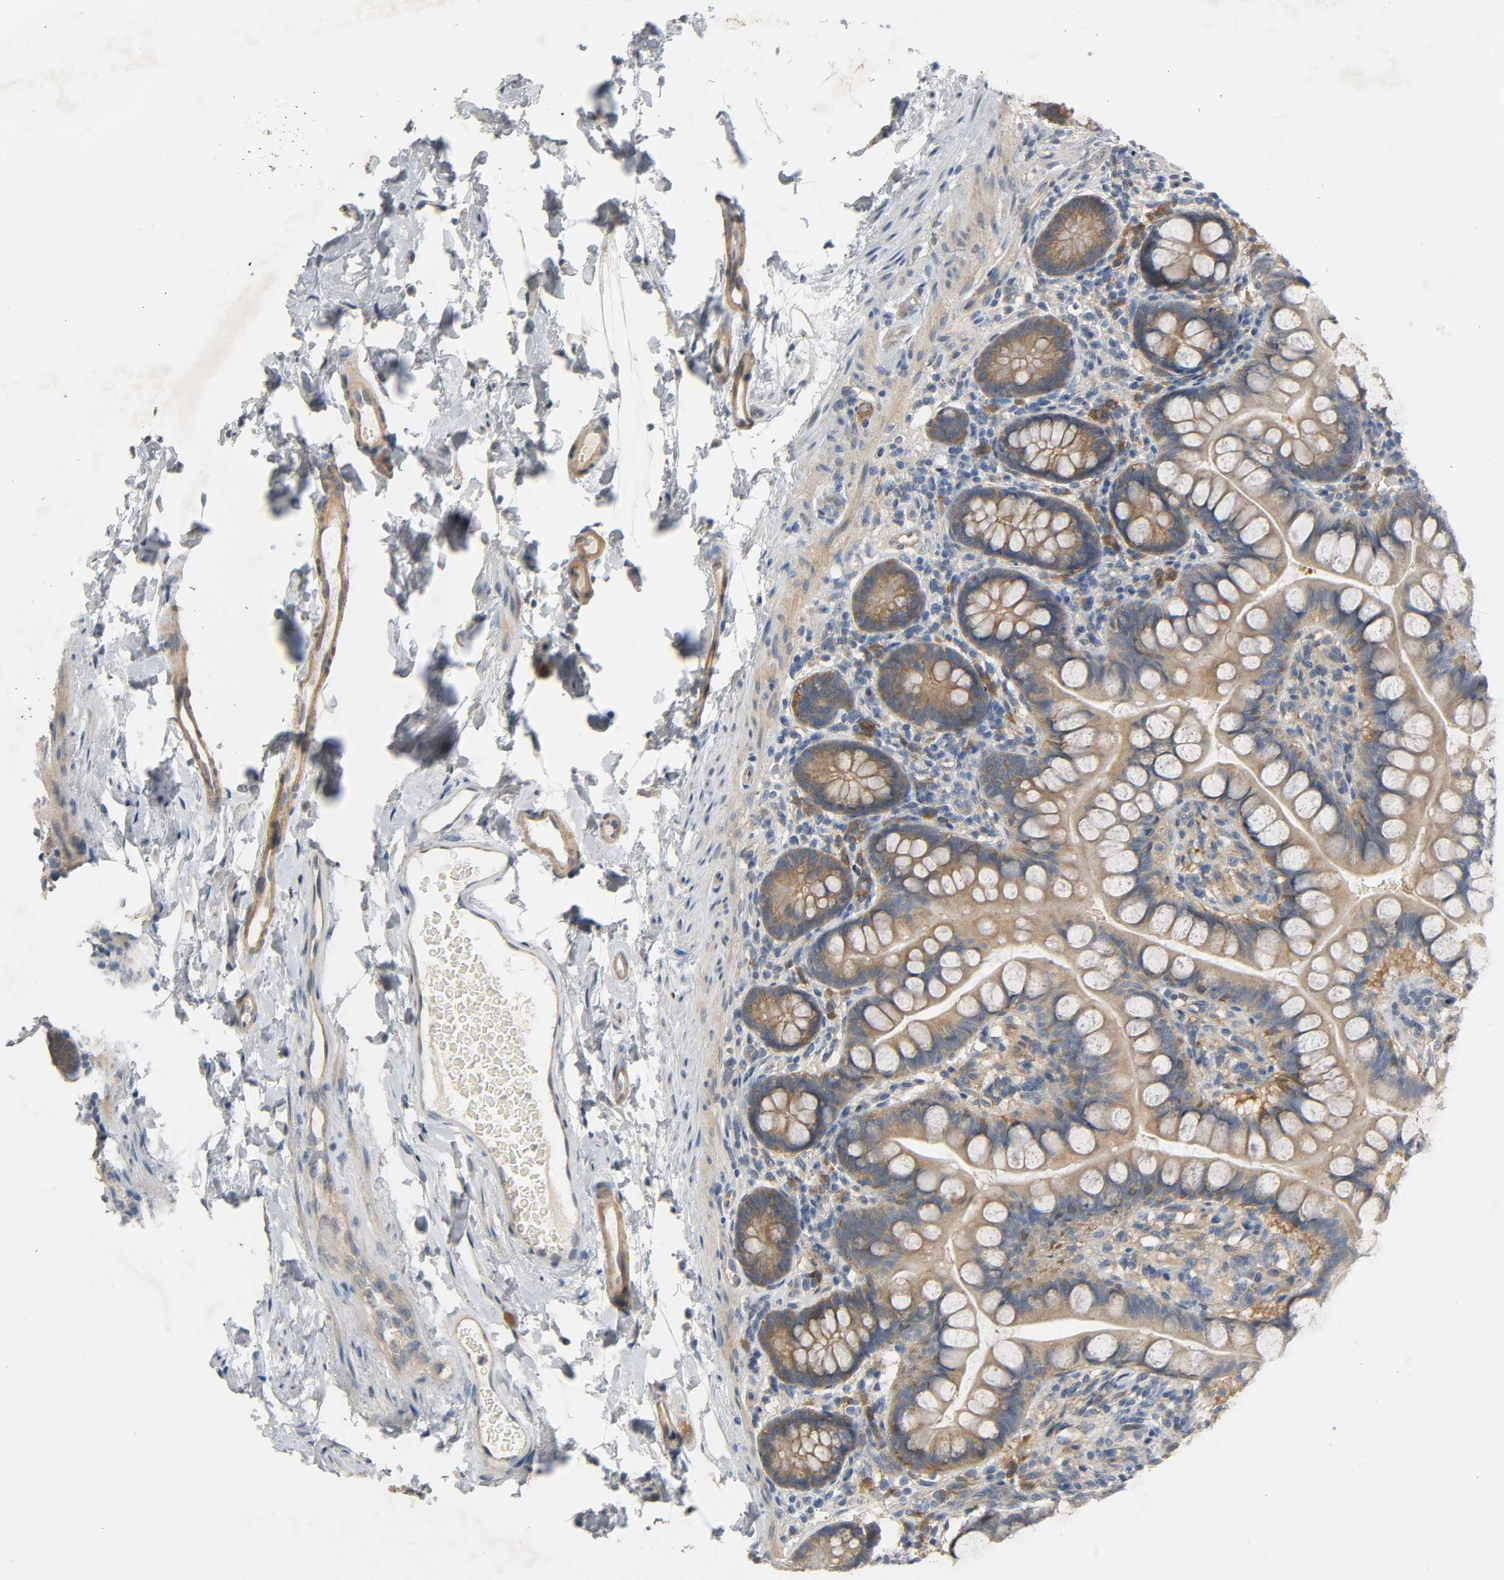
{"staining": {"intensity": "moderate", "quantity": ">75%", "location": "cytoplasmic/membranous"}, "tissue": "small intestine", "cell_type": "Glandular cells", "image_type": "normal", "snomed": [{"axis": "morphology", "description": "Normal tissue, NOS"}, {"axis": "topography", "description": "Small intestine"}], "caption": "Immunohistochemical staining of normal small intestine displays moderate cytoplasmic/membranous protein expression in approximately >75% of glandular cells.", "gene": "ARPC1A", "patient": {"sex": "female", "age": 58}}